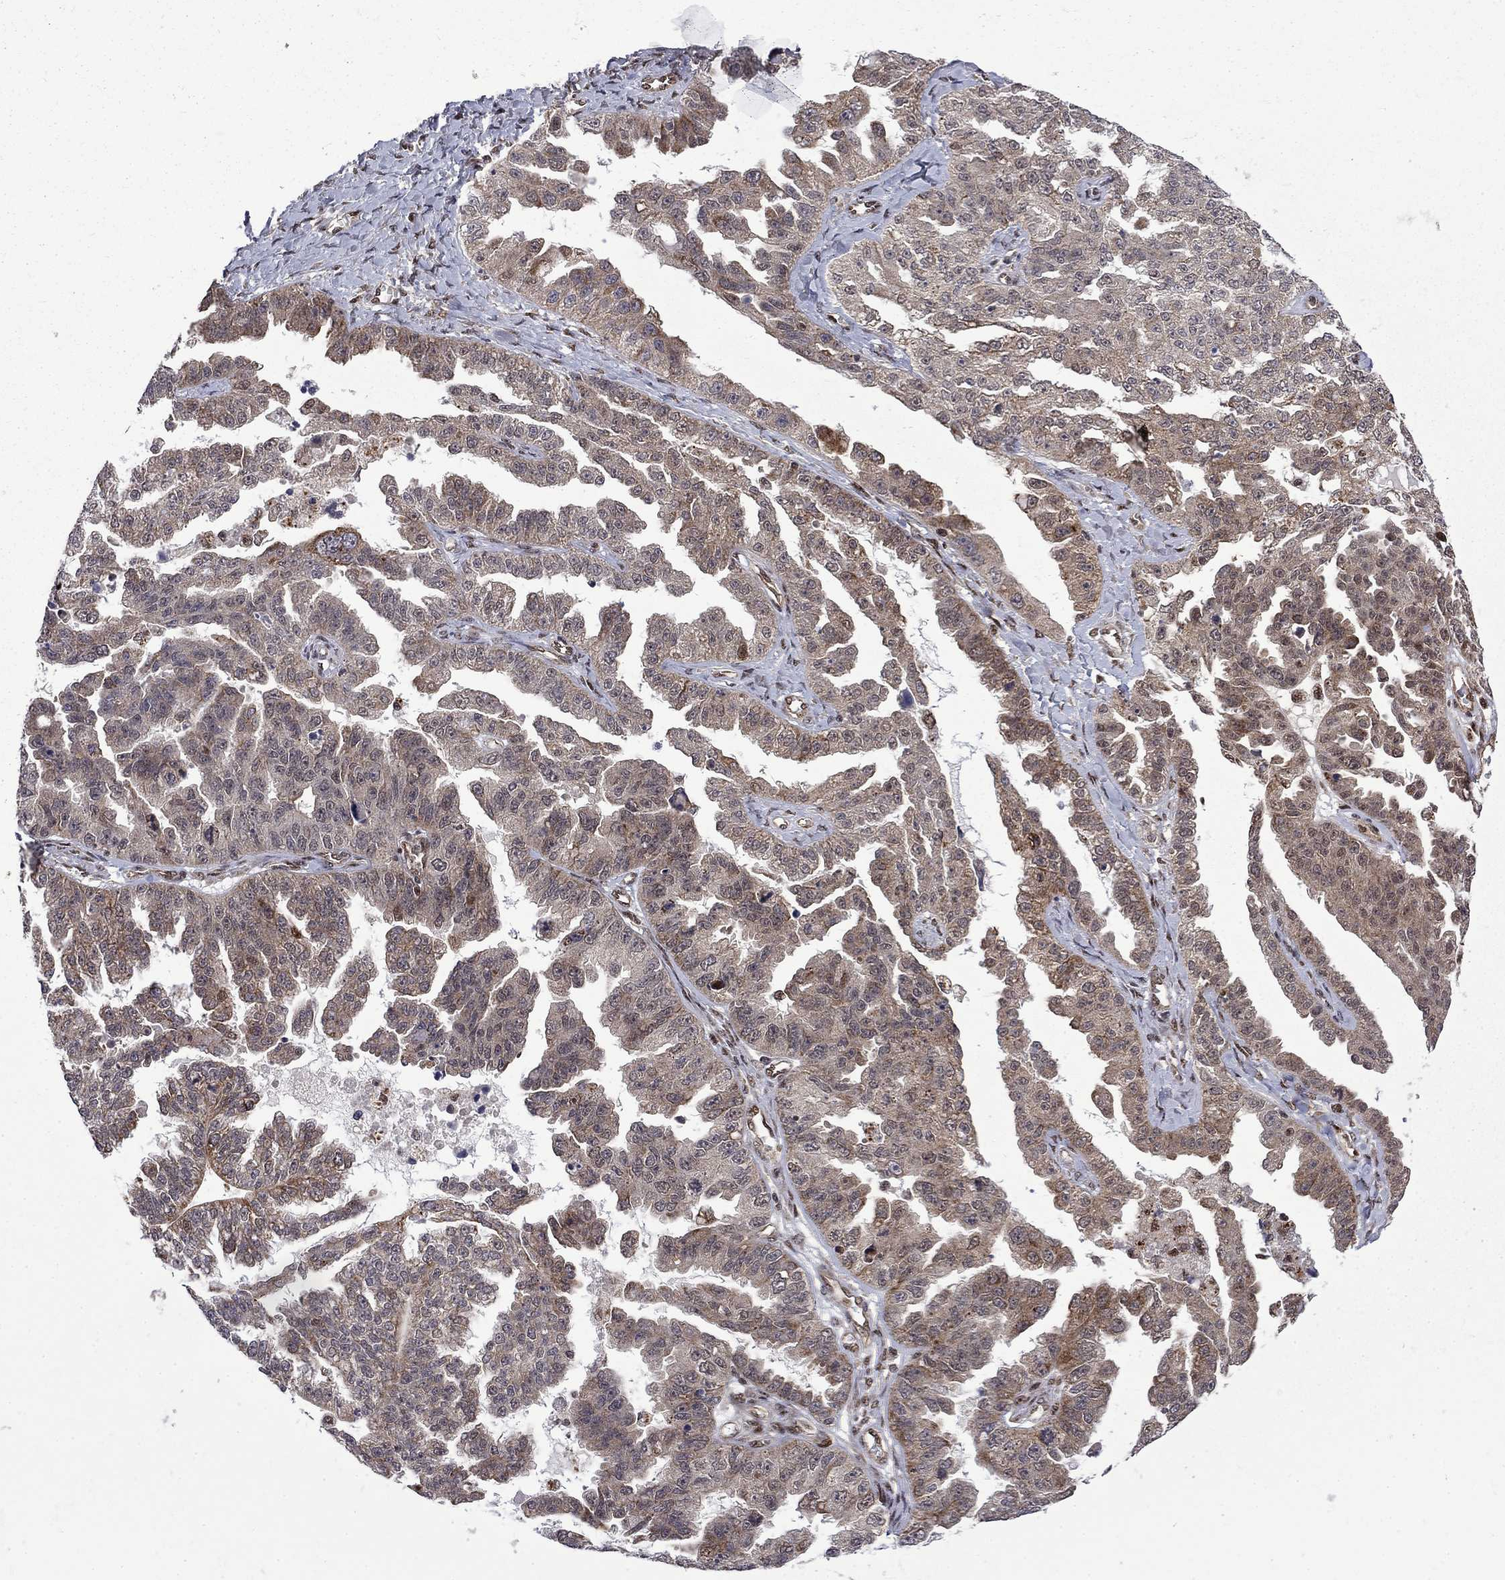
{"staining": {"intensity": "moderate", "quantity": "<25%", "location": "cytoplasmic/membranous"}, "tissue": "ovarian cancer", "cell_type": "Tumor cells", "image_type": "cancer", "snomed": [{"axis": "morphology", "description": "Cystadenocarcinoma, serous, NOS"}, {"axis": "topography", "description": "Ovary"}], "caption": "Human ovarian cancer stained with a protein marker shows moderate staining in tumor cells.", "gene": "KPNA3", "patient": {"sex": "female", "age": 58}}